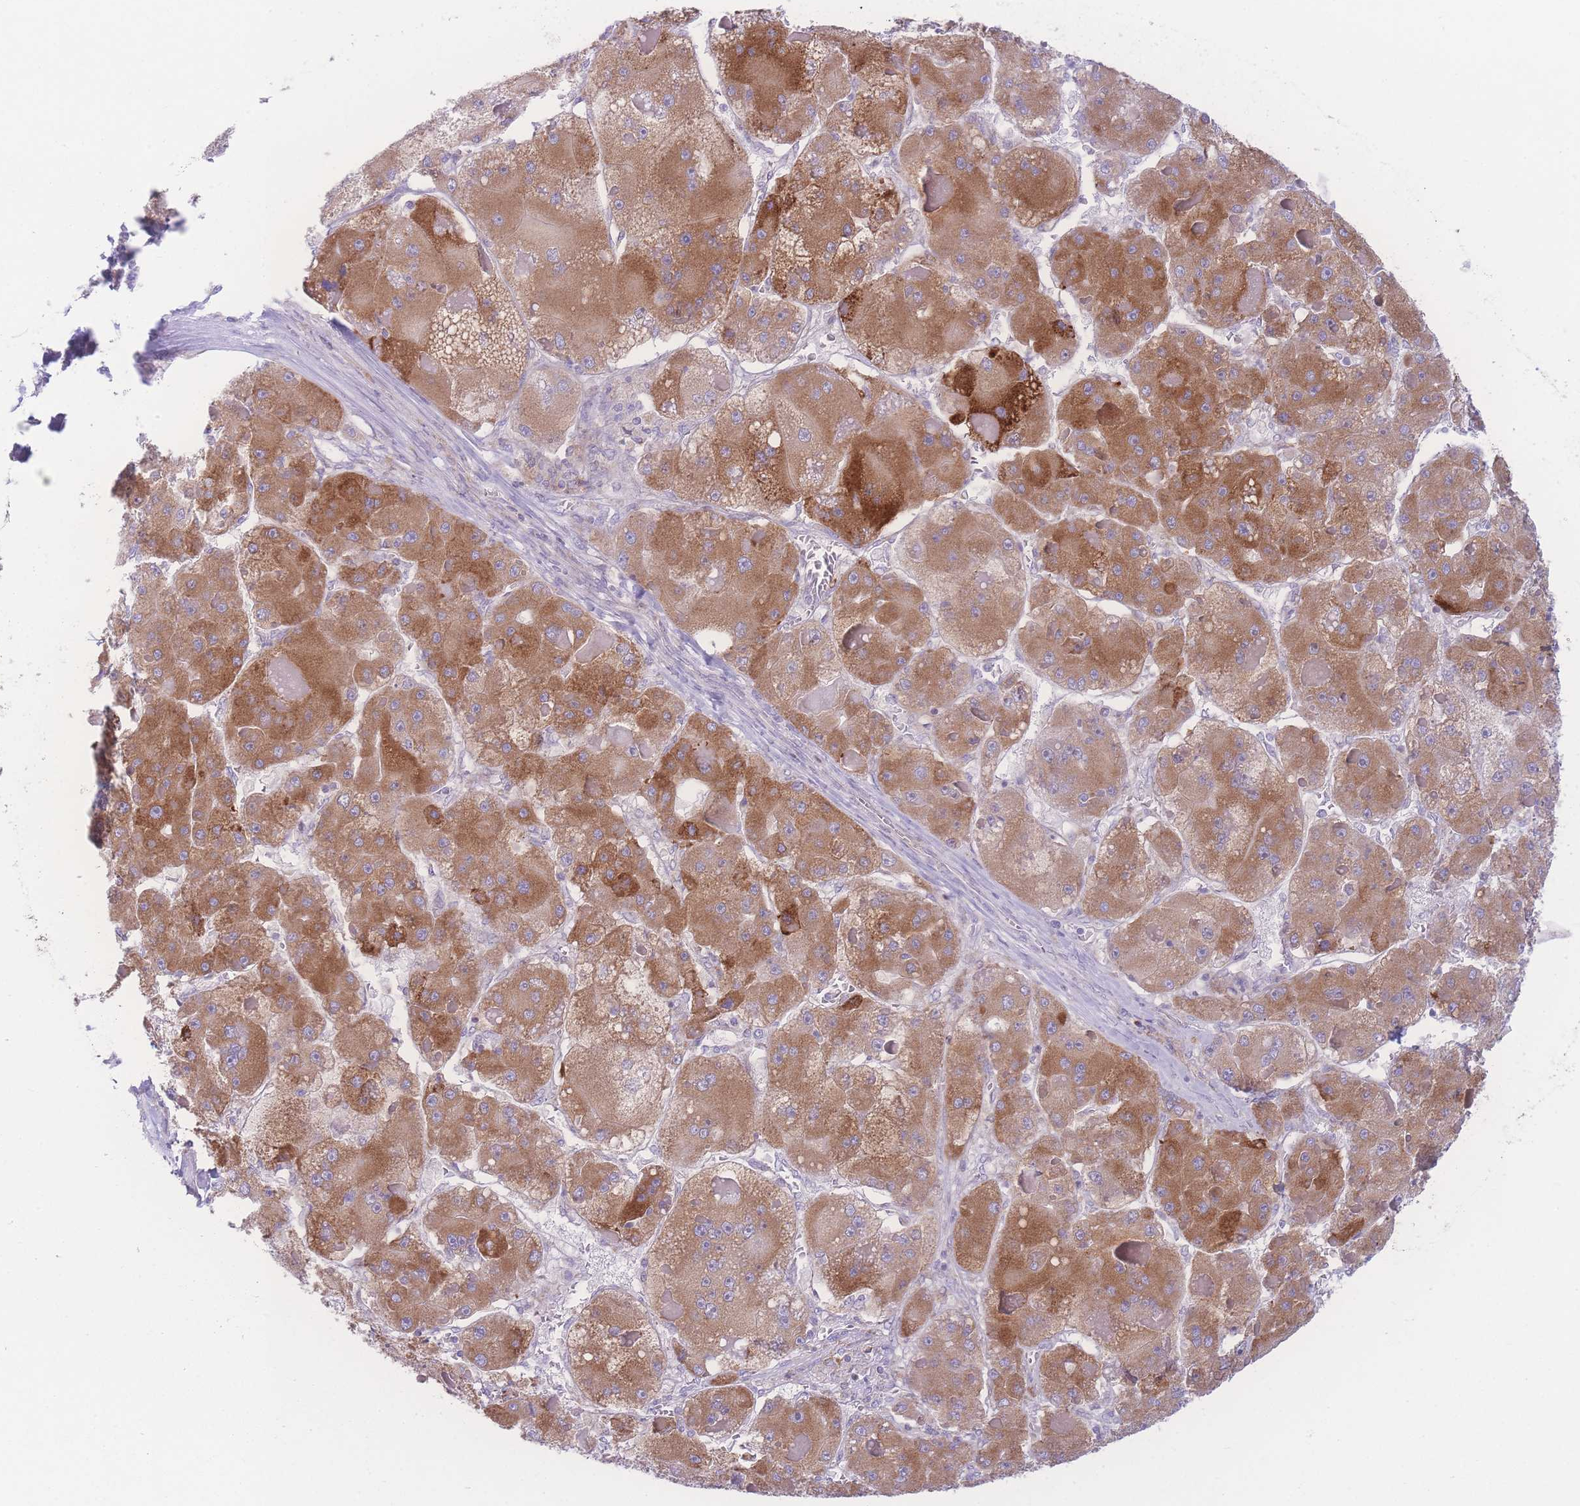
{"staining": {"intensity": "moderate", "quantity": ">75%", "location": "cytoplasmic/membranous"}, "tissue": "liver cancer", "cell_type": "Tumor cells", "image_type": "cancer", "snomed": [{"axis": "morphology", "description": "Carcinoma, Hepatocellular, NOS"}, {"axis": "topography", "description": "Liver"}], "caption": "The histopathology image exhibits staining of liver cancer, revealing moderate cytoplasmic/membranous protein positivity (brown color) within tumor cells. (Stains: DAB (3,3'-diaminobenzidine) in brown, nuclei in blue, Microscopy: brightfield microscopy at high magnification).", "gene": "NBEAL1", "patient": {"sex": "female", "age": 73}}